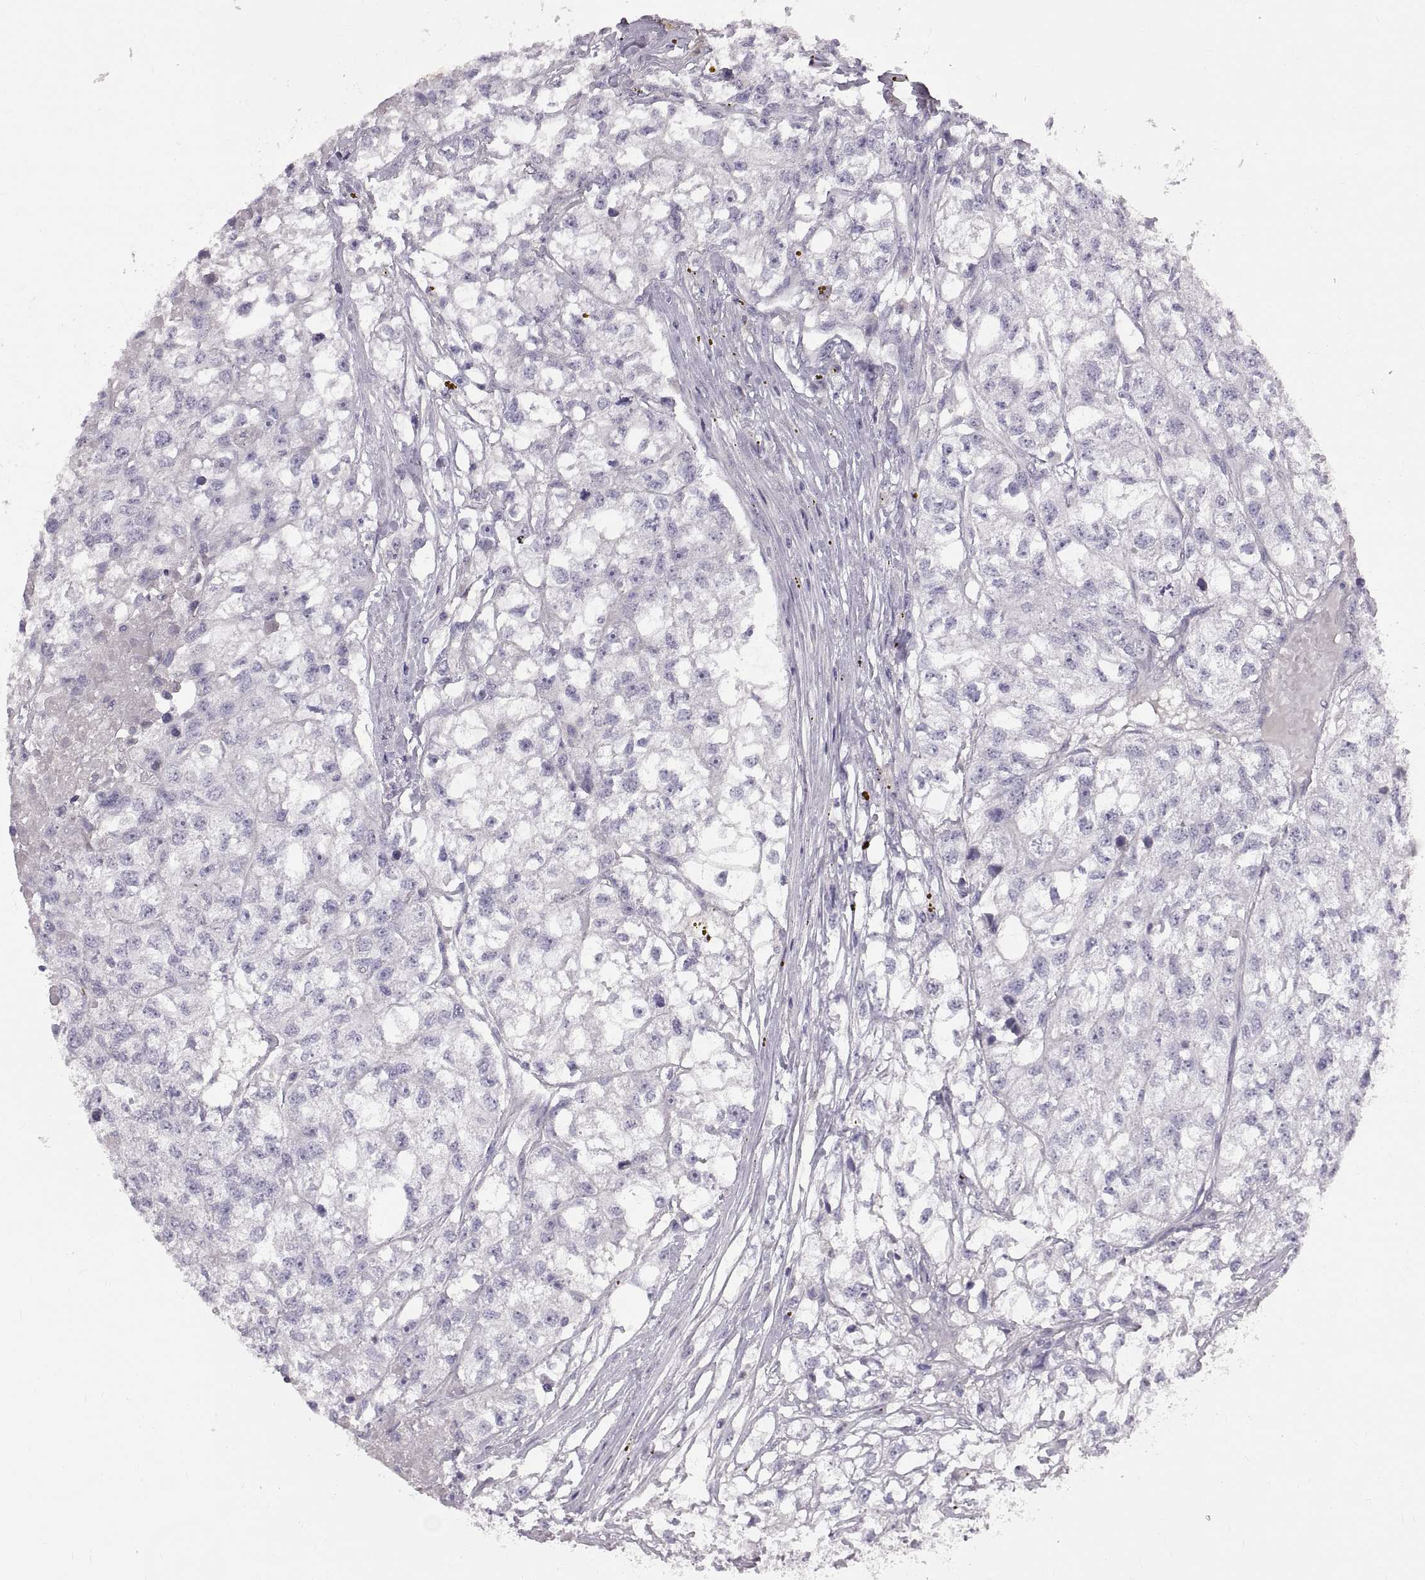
{"staining": {"intensity": "negative", "quantity": "none", "location": "none"}, "tissue": "renal cancer", "cell_type": "Tumor cells", "image_type": "cancer", "snomed": [{"axis": "morphology", "description": "Adenocarcinoma, NOS"}, {"axis": "topography", "description": "Kidney"}], "caption": "Renal cancer (adenocarcinoma) stained for a protein using immunohistochemistry (IHC) shows no positivity tumor cells.", "gene": "WFDC8", "patient": {"sex": "male", "age": 56}}